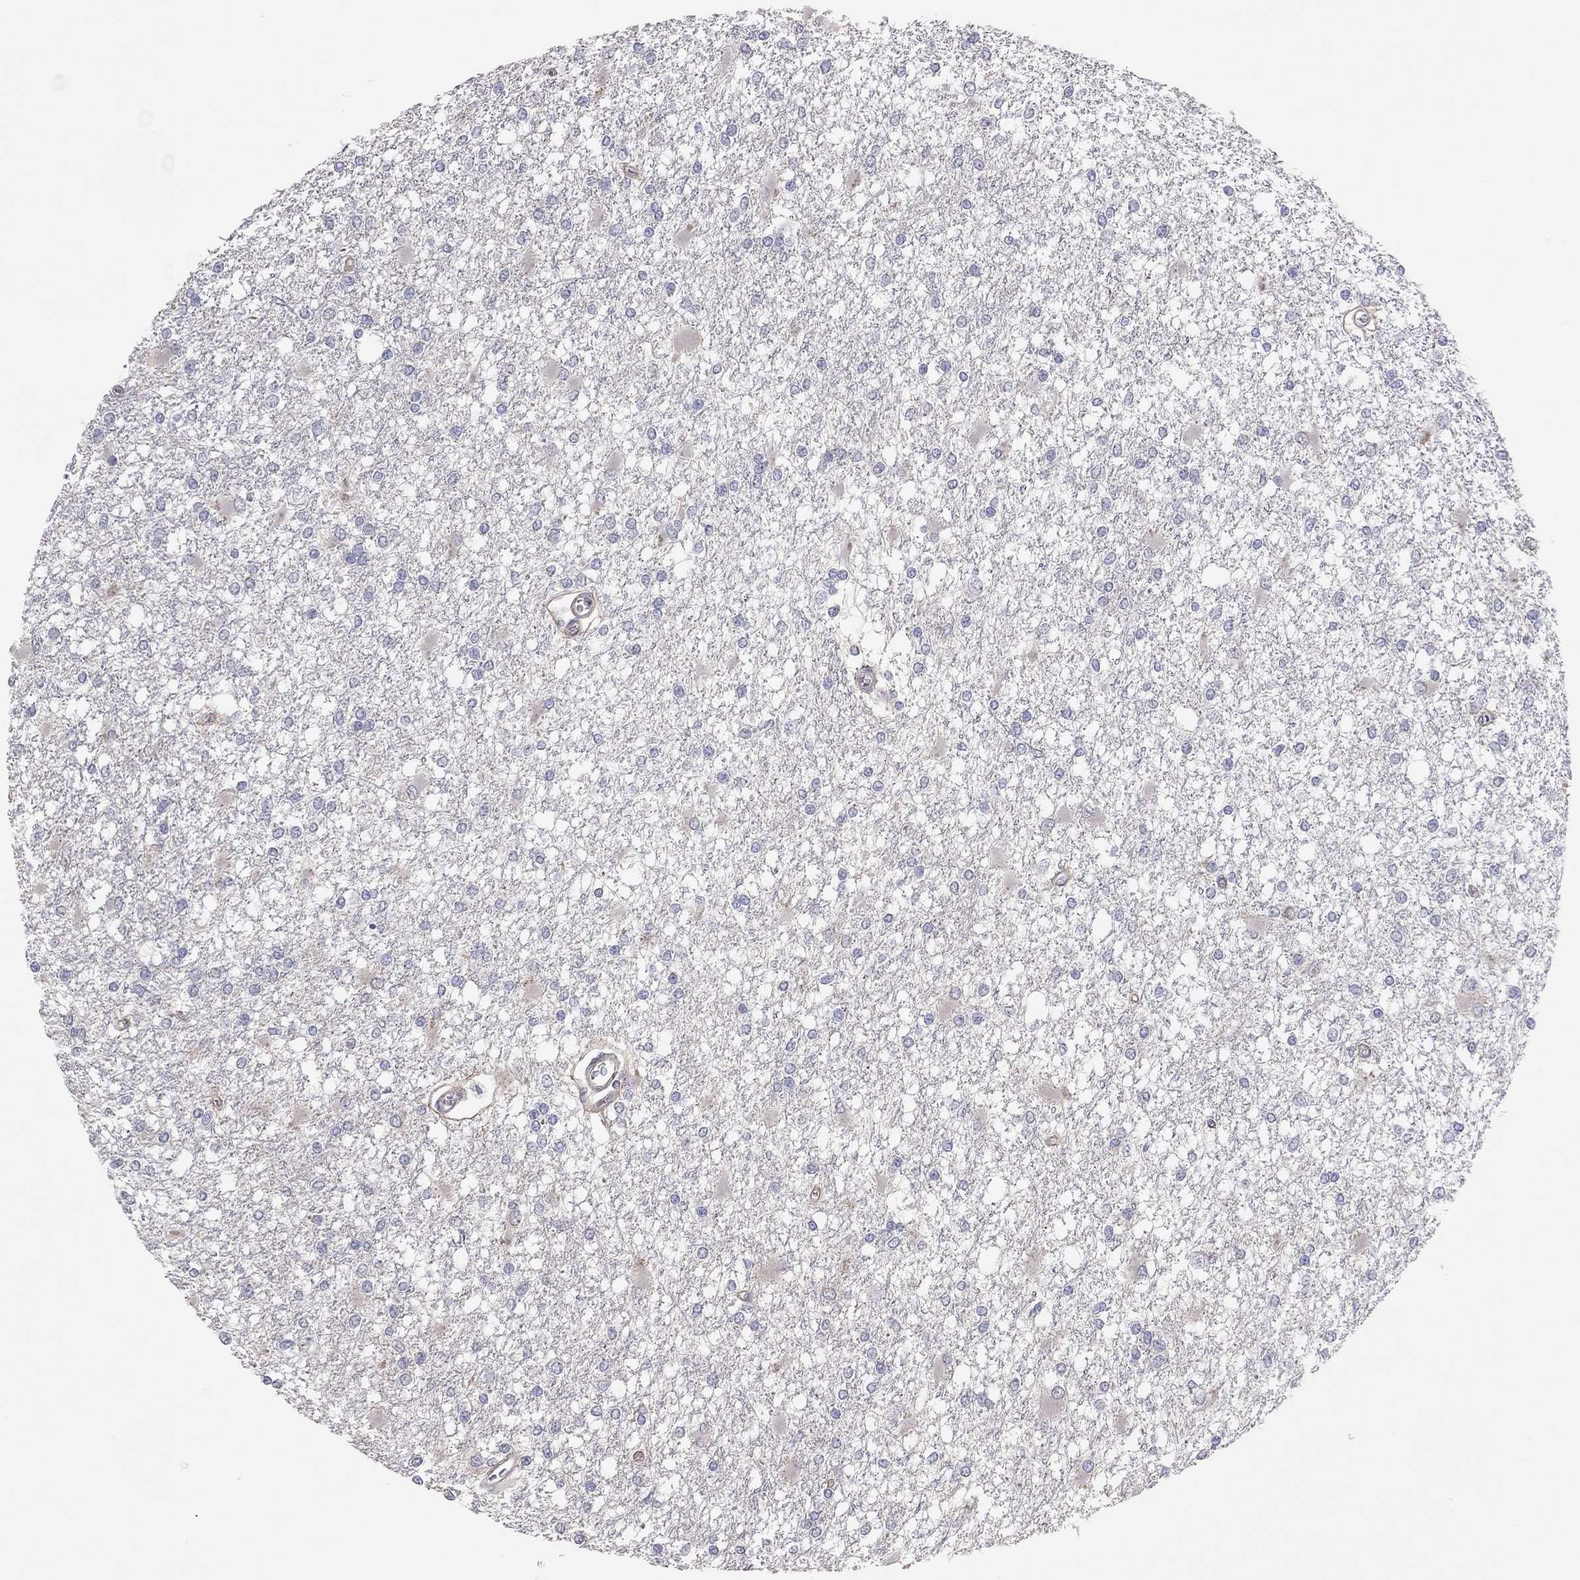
{"staining": {"intensity": "negative", "quantity": "none", "location": "none"}, "tissue": "glioma", "cell_type": "Tumor cells", "image_type": "cancer", "snomed": [{"axis": "morphology", "description": "Glioma, malignant, High grade"}, {"axis": "topography", "description": "Cerebral cortex"}], "caption": "Immunohistochemistry of human glioma demonstrates no staining in tumor cells.", "gene": "KCNB1", "patient": {"sex": "male", "age": 79}}